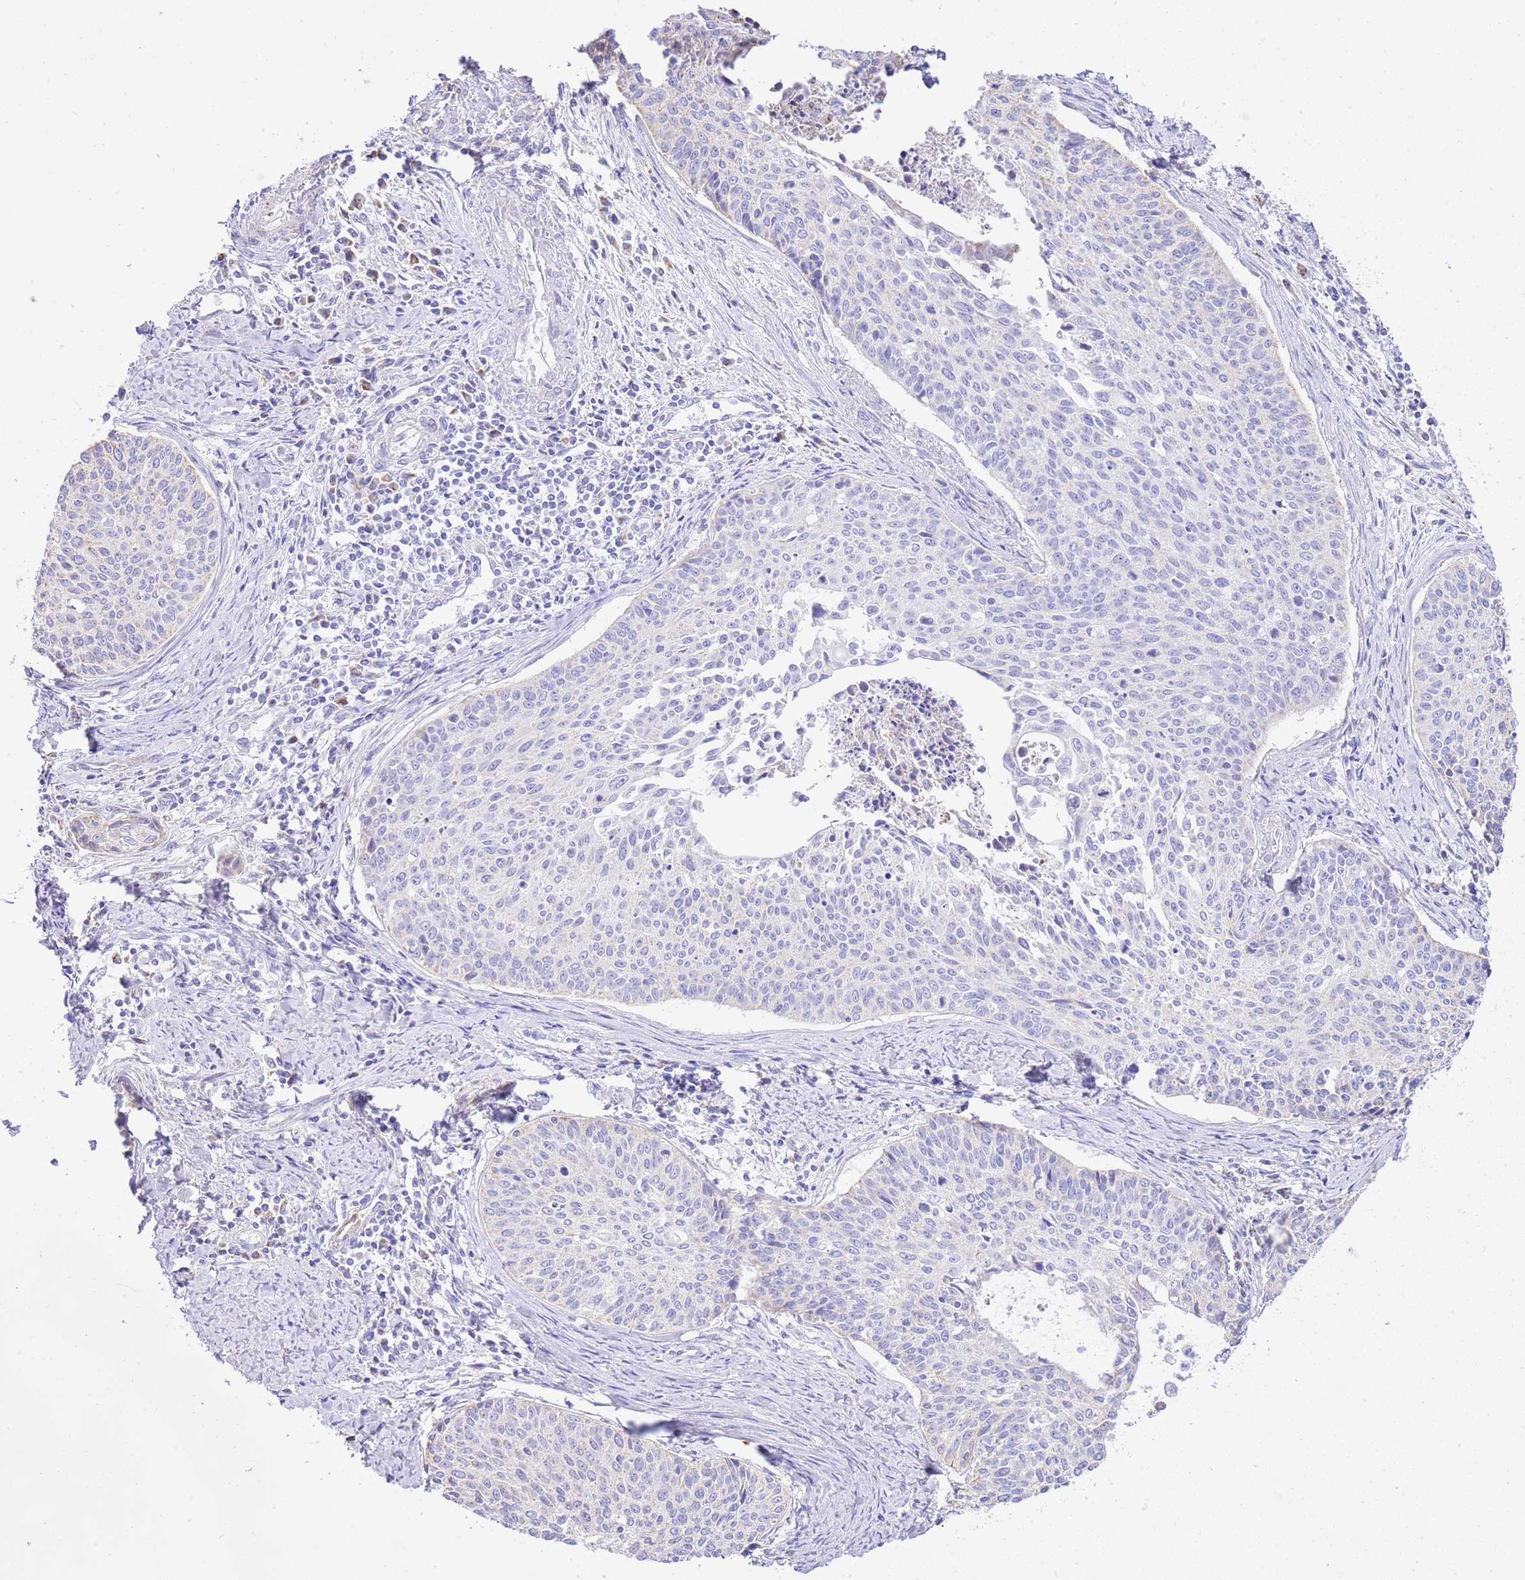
{"staining": {"intensity": "moderate", "quantity": "25%-75%", "location": "cytoplasmic/membranous"}, "tissue": "cervical cancer", "cell_type": "Tumor cells", "image_type": "cancer", "snomed": [{"axis": "morphology", "description": "Squamous cell carcinoma, NOS"}, {"axis": "topography", "description": "Cervix"}], "caption": "A brown stain highlights moderate cytoplasmic/membranous staining of a protein in human cervical cancer tumor cells.", "gene": "ZBTB39", "patient": {"sex": "female", "age": 55}}